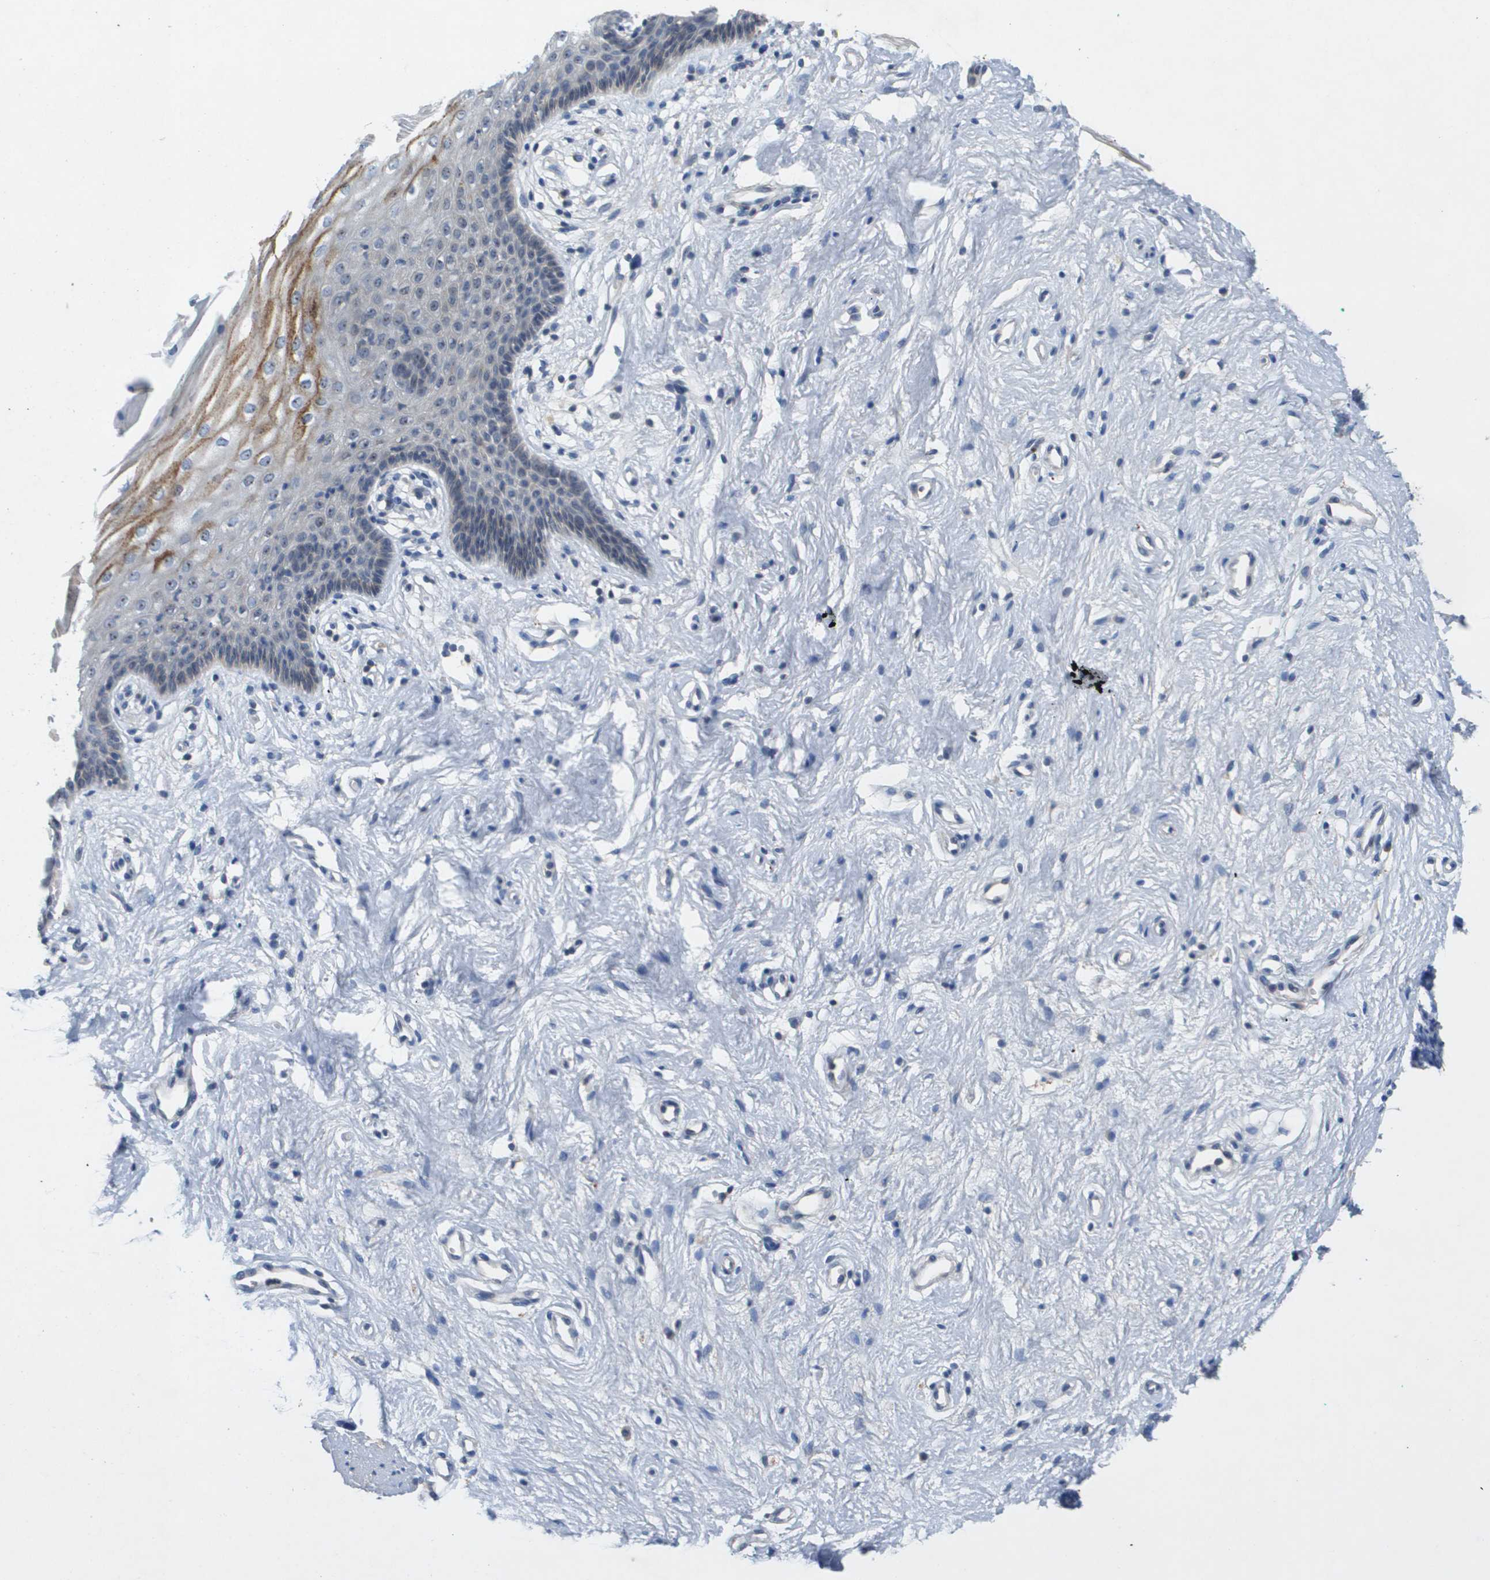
{"staining": {"intensity": "moderate", "quantity": "<25%", "location": "cytoplasmic/membranous"}, "tissue": "vagina", "cell_type": "Squamous epithelial cells", "image_type": "normal", "snomed": [{"axis": "morphology", "description": "Normal tissue, NOS"}, {"axis": "topography", "description": "Vagina"}], "caption": "High-power microscopy captured an immunohistochemistry photomicrograph of benign vagina, revealing moderate cytoplasmic/membranous positivity in approximately <25% of squamous epithelial cells. (DAB IHC, brown staining for protein, blue staining for nuclei).", "gene": "B3GNT5", "patient": {"sex": "female", "age": 44}}